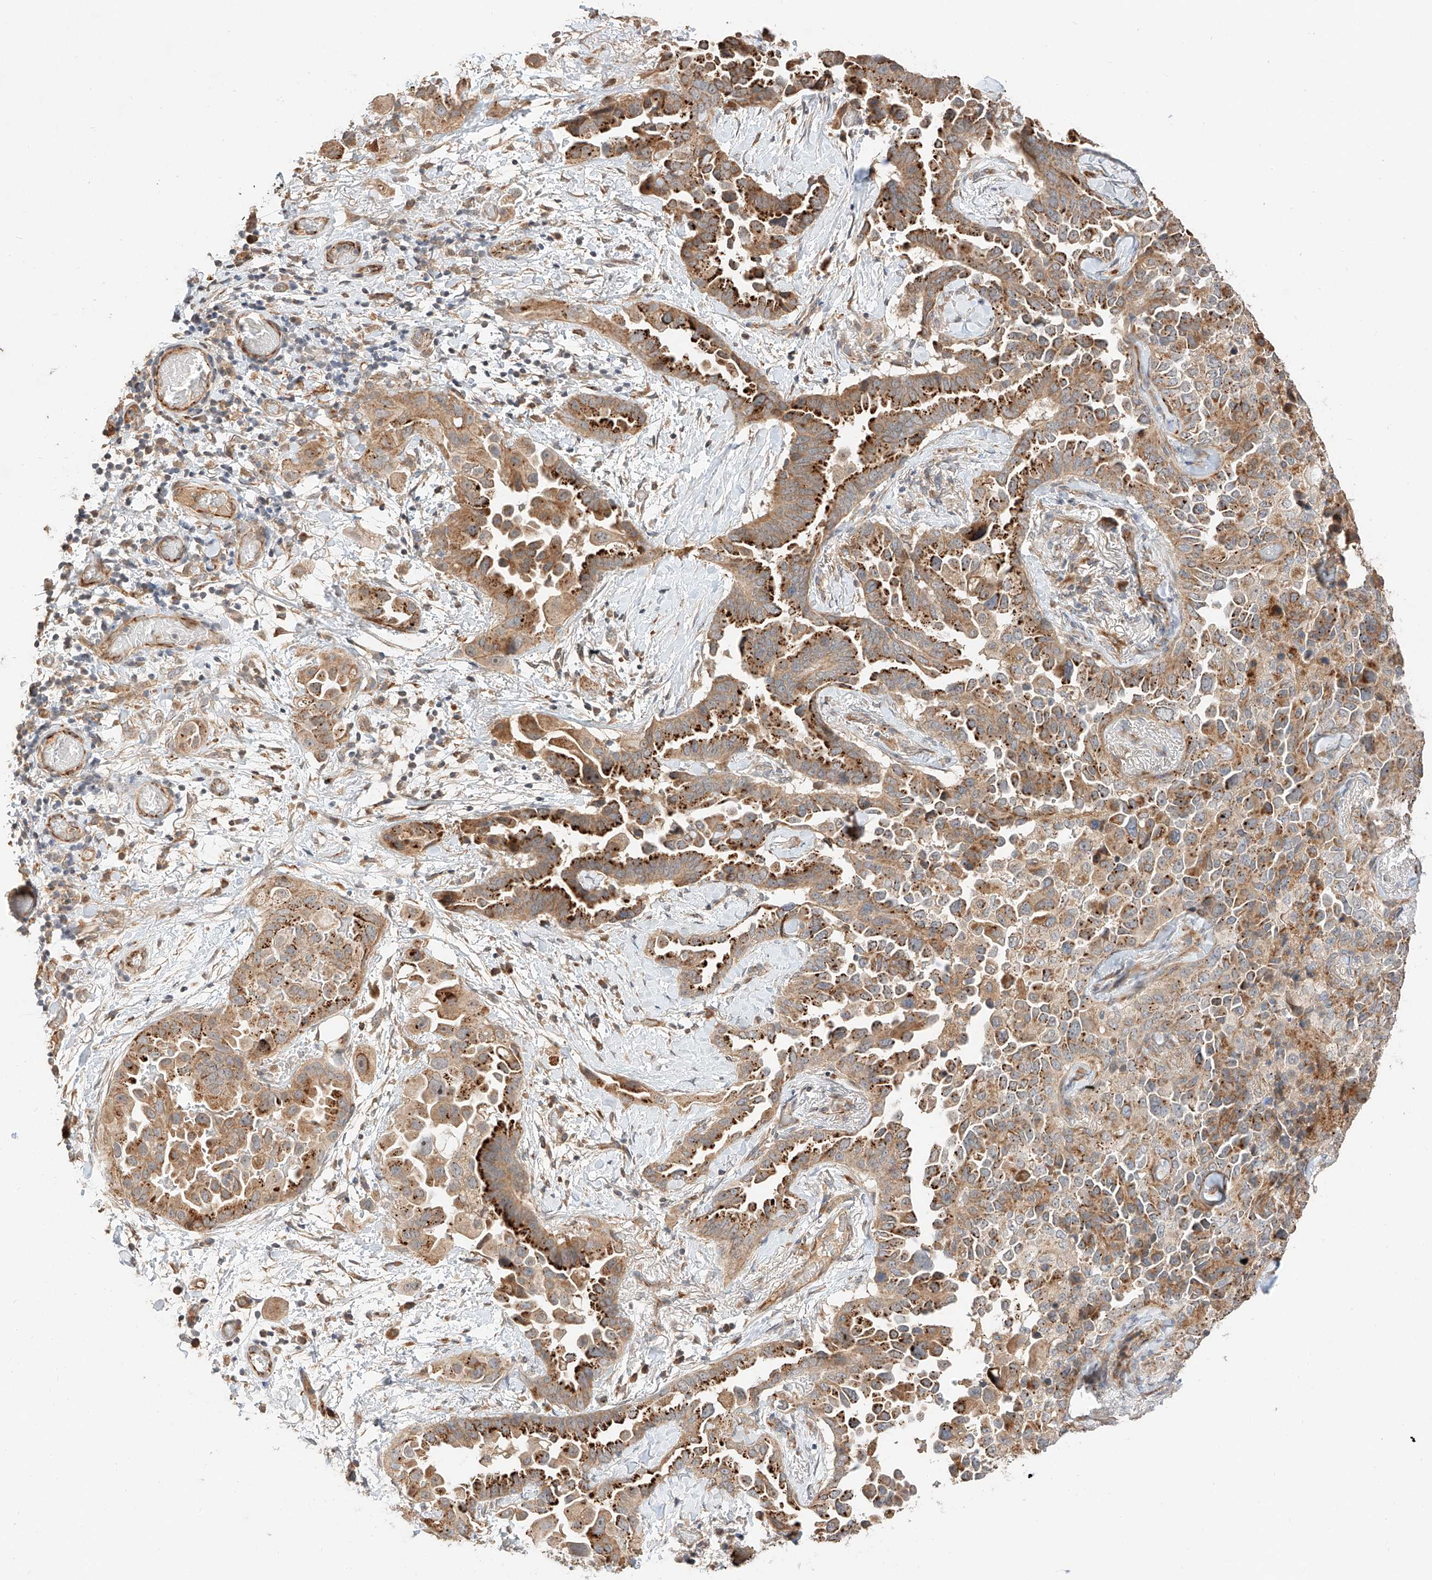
{"staining": {"intensity": "moderate", "quantity": ">75%", "location": "cytoplasmic/membranous"}, "tissue": "lung cancer", "cell_type": "Tumor cells", "image_type": "cancer", "snomed": [{"axis": "morphology", "description": "Adenocarcinoma, NOS"}, {"axis": "topography", "description": "Lung"}], "caption": "Moderate cytoplasmic/membranous expression for a protein is appreciated in approximately >75% of tumor cells of lung cancer using immunohistochemistry.", "gene": "SUSD6", "patient": {"sex": "female", "age": 67}}